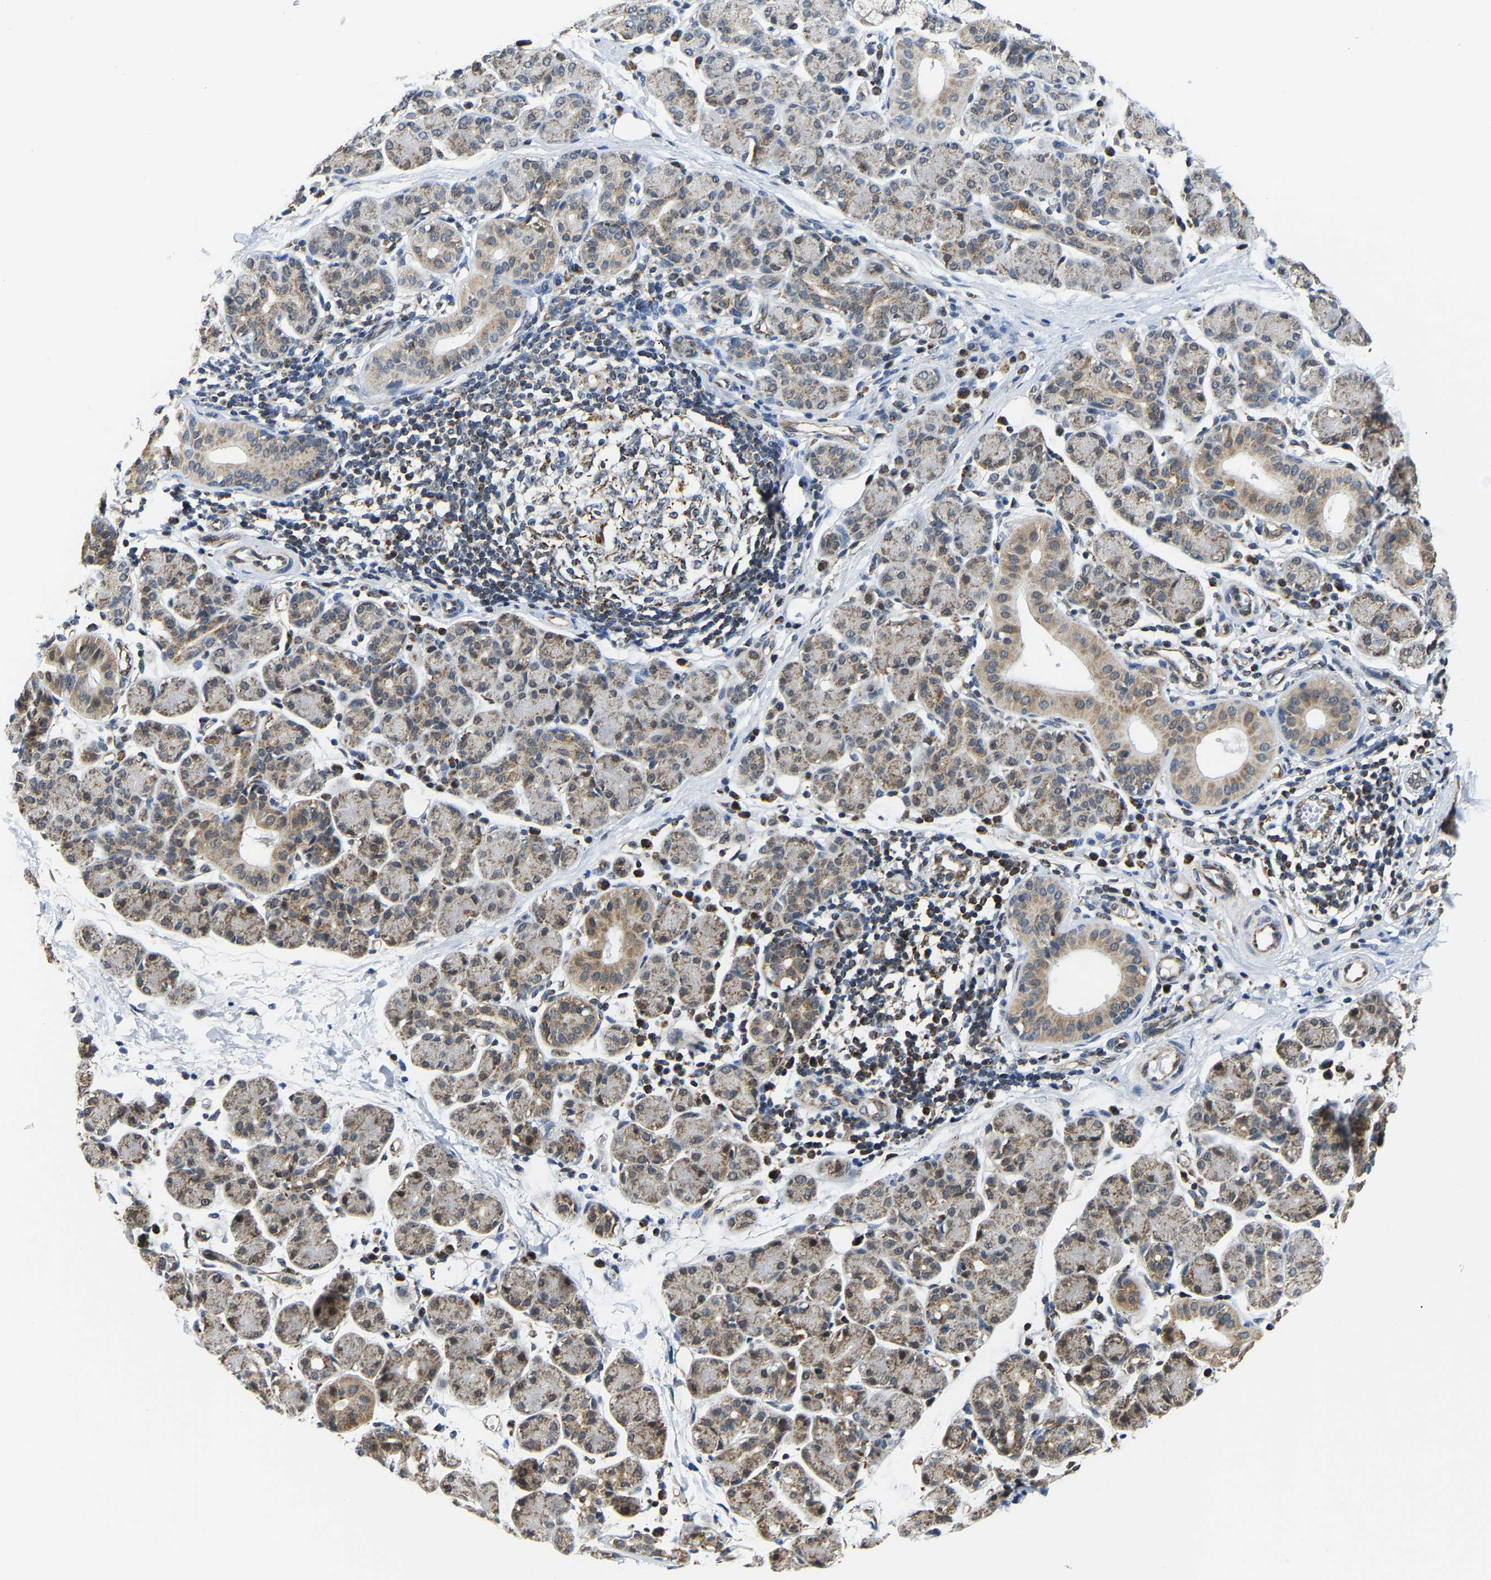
{"staining": {"intensity": "moderate", "quantity": "<25%", "location": "cytoplasmic/membranous"}, "tissue": "salivary gland", "cell_type": "Glandular cells", "image_type": "normal", "snomed": [{"axis": "morphology", "description": "Normal tissue, NOS"}, {"axis": "morphology", "description": "Inflammation, NOS"}, {"axis": "topography", "description": "Lymph node"}, {"axis": "topography", "description": "Salivary gland"}], "caption": "IHC staining of benign salivary gland, which displays low levels of moderate cytoplasmic/membranous expression in approximately <25% of glandular cells indicating moderate cytoplasmic/membranous protein expression. The staining was performed using DAB (brown) for protein detection and nuclei were counterstained in hematoxylin (blue).", "gene": "GIMAP7", "patient": {"sex": "male", "age": 3}}